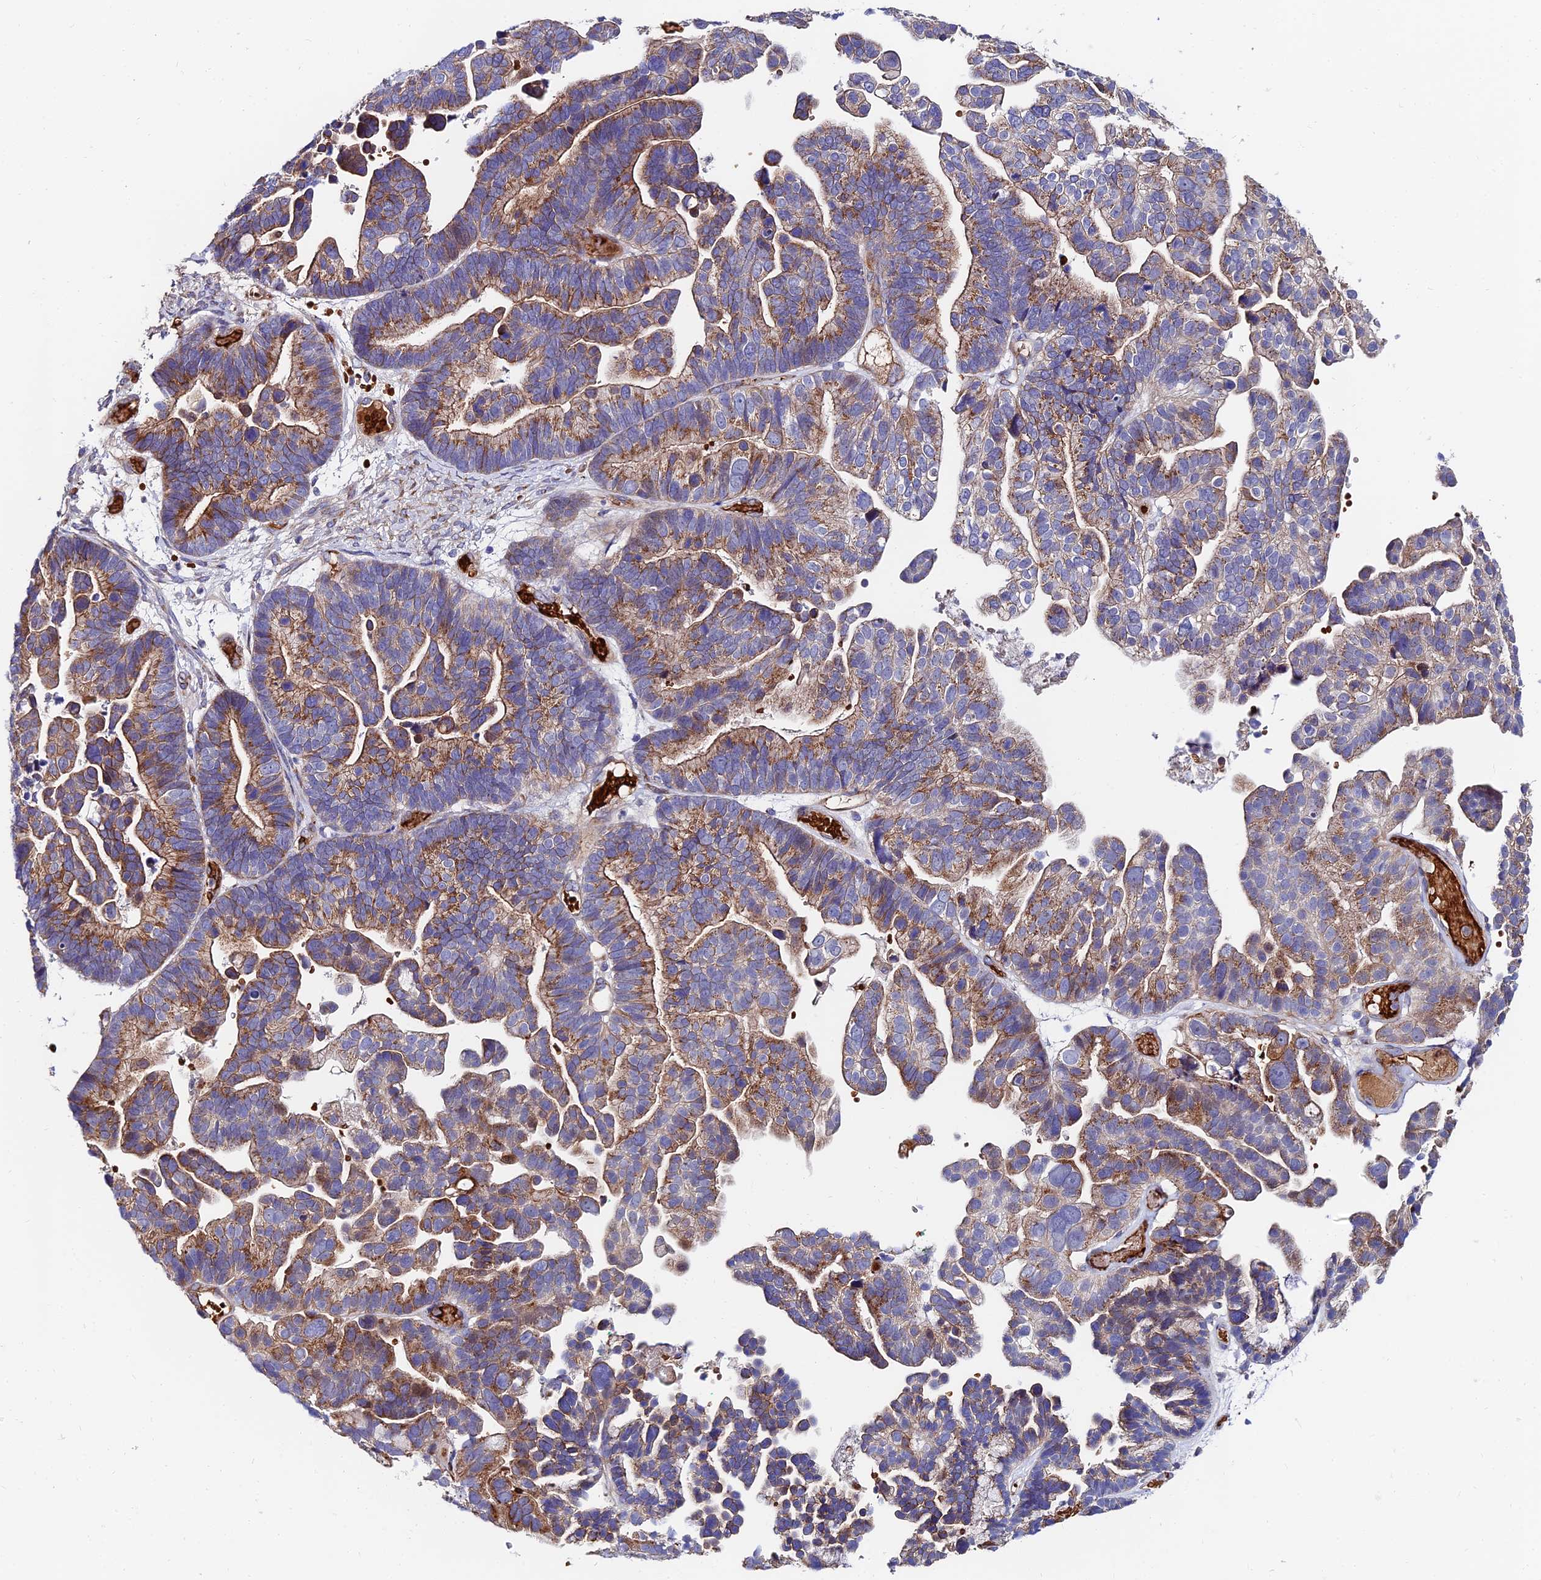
{"staining": {"intensity": "moderate", "quantity": ">75%", "location": "cytoplasmic/membranous"}, "tissue": "ovarian cancer", "cell_type": "Tumor cells", "image_type": "cancer", "snomed": [{"axis": "morphology", "description": "Cystadenocarcinoma, serous, NOS"}, {"axis": "topography", "description": "Ovary"}], "caption": "The image exhibits immunohistochemical staining of ovarian serous cystadenocarcinoma. There is moderate cytoplasmic/membranous staining is seen in approximately >75% of tumor cells. (Brightfield microscopy of DAB IHC at high magnification).", "gene": "ADGRF3", "patient": {"sex": "female", "age": 56}}